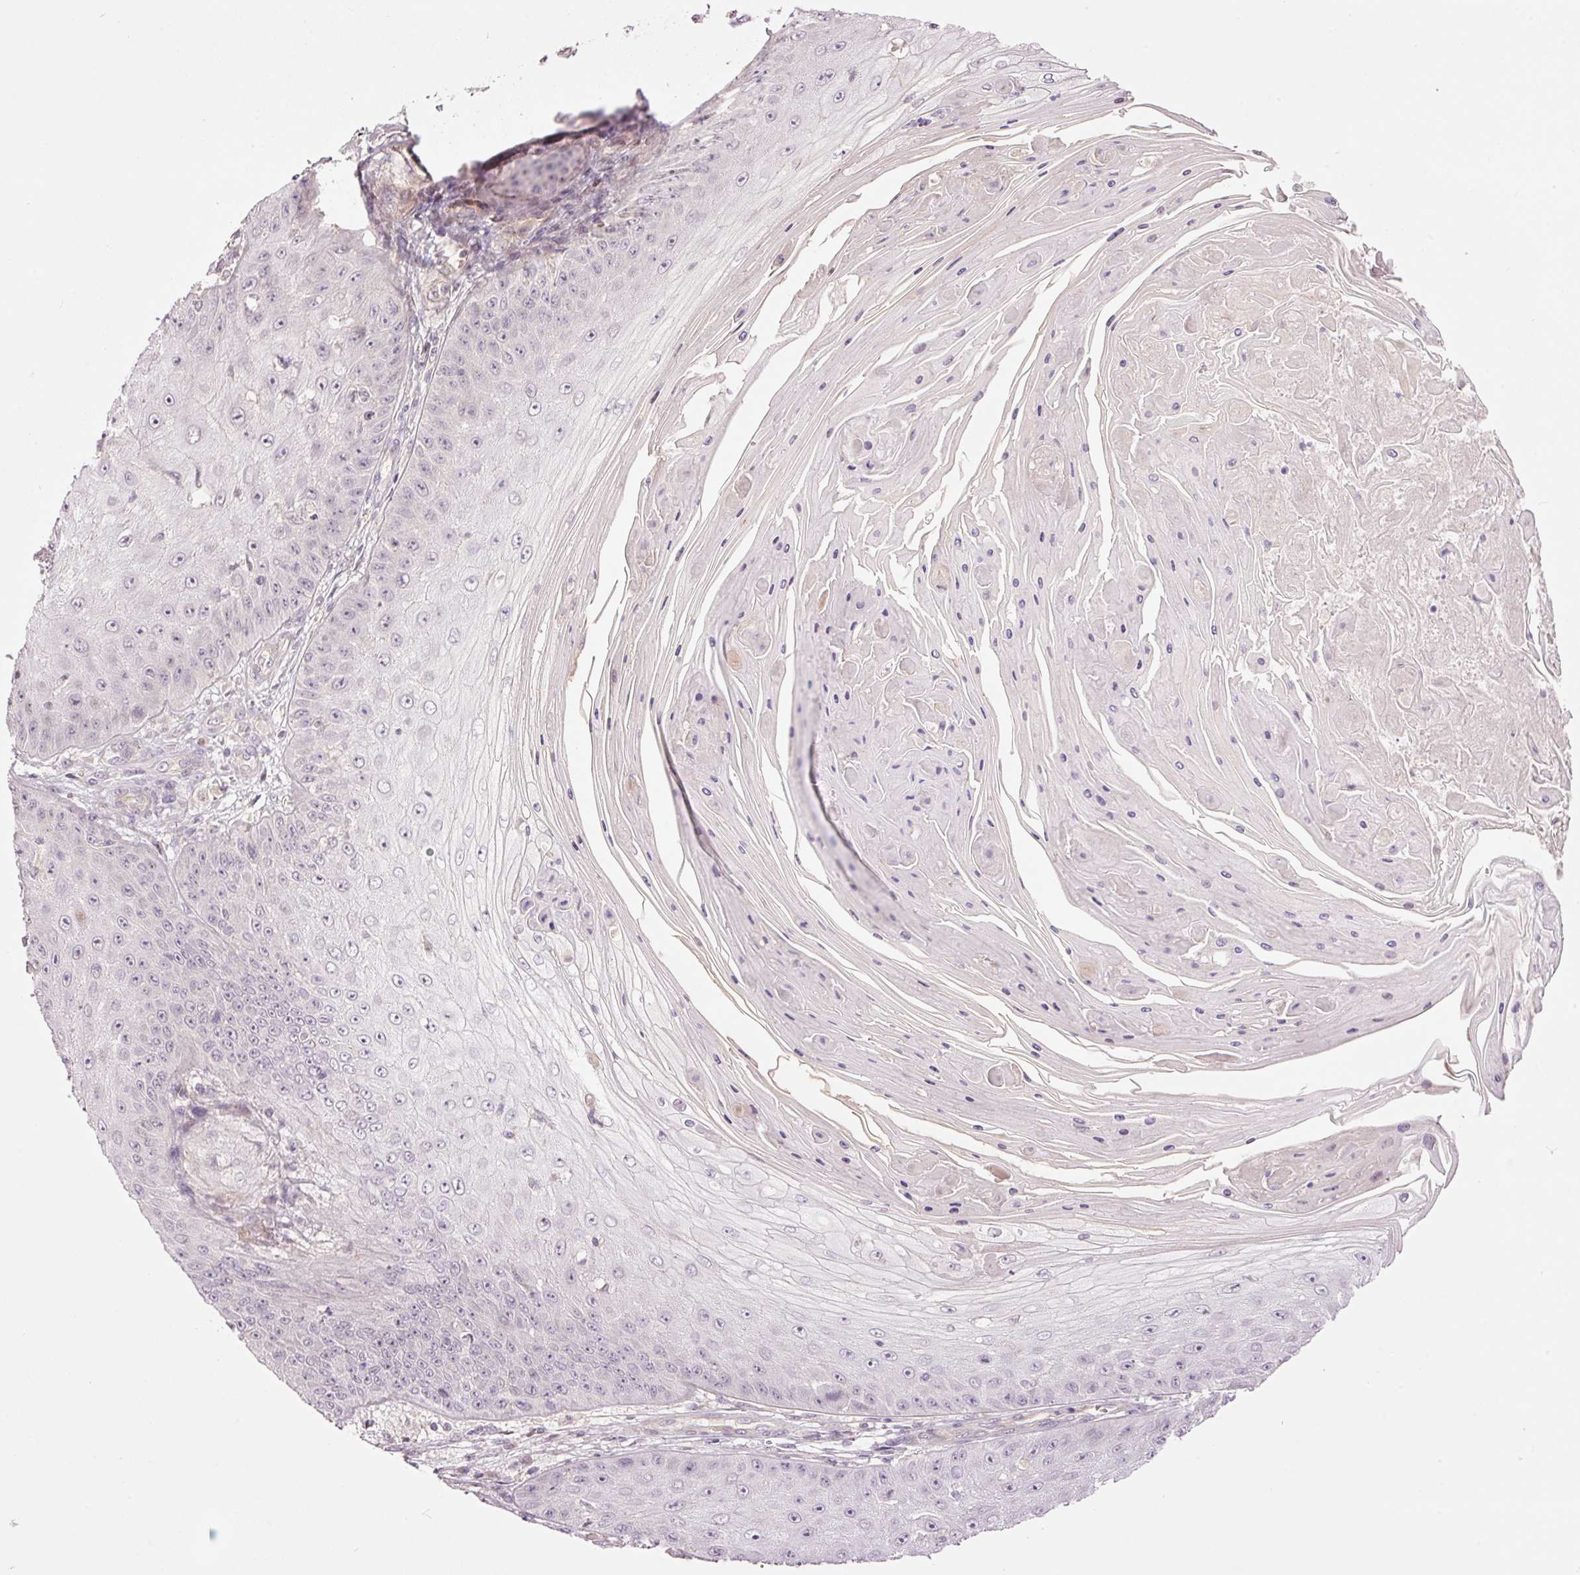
{"staining": {"intensity": "negative", "quantity": "none", "location": "none"}, "tissue": "skin cancer", "cell_type": "Tumor cells", "image_type": "cancer", "snomed": [{"axis": "morphology", "description": "Squamous cell carcinoma, NOS"}, {"axis": "topography", "description": "Skin"}], "caption": "High power microscopy histopathology image of an immunohistochemistry (IHC) photomicrograph of skin cancer, revealing no significant staining in tumor cells.", "gene": "SLC29A3", "patient": {"sex": "male", "age": 70}}